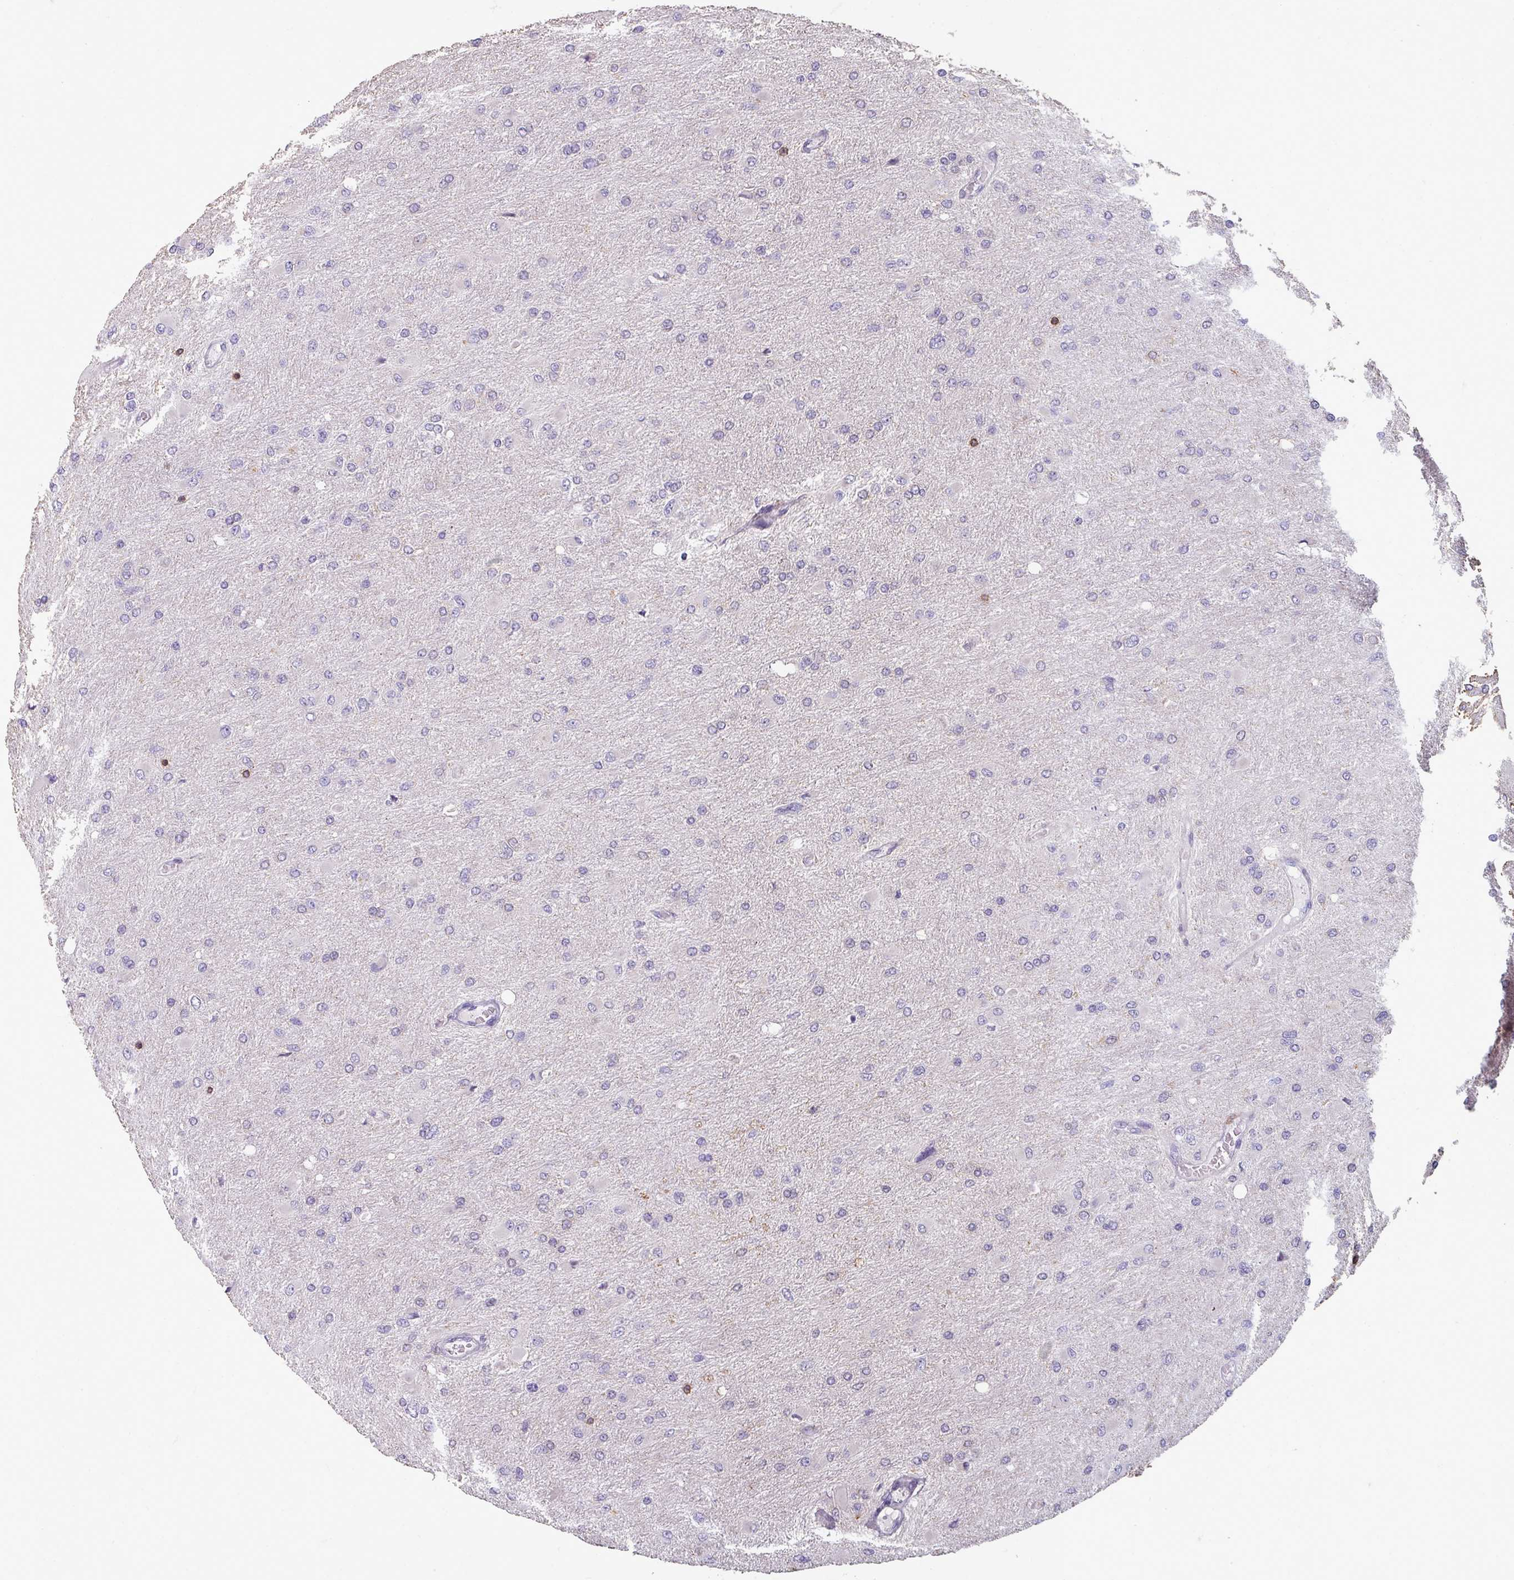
{"staining": {"intensity": "negative", "quantity": "none", "location": "none"}, "tissue": "glioma", "cell_type": "Tumor cells", "image_type": "cancer", "snomed": [{"axis": "morphology", "description": "Glioma, malignant, High grade"}, {"axis": "topography", "description": "Cerebral cortex"}], "caption": "DAB (3,3'-diaminobenzidine) immunohistochemical staining of malignant glioma (high-grade) demonstrates no significant expression in tumor cells.", "gene": "NEDD9", "patient": {"sex": "female", "age": 36}}